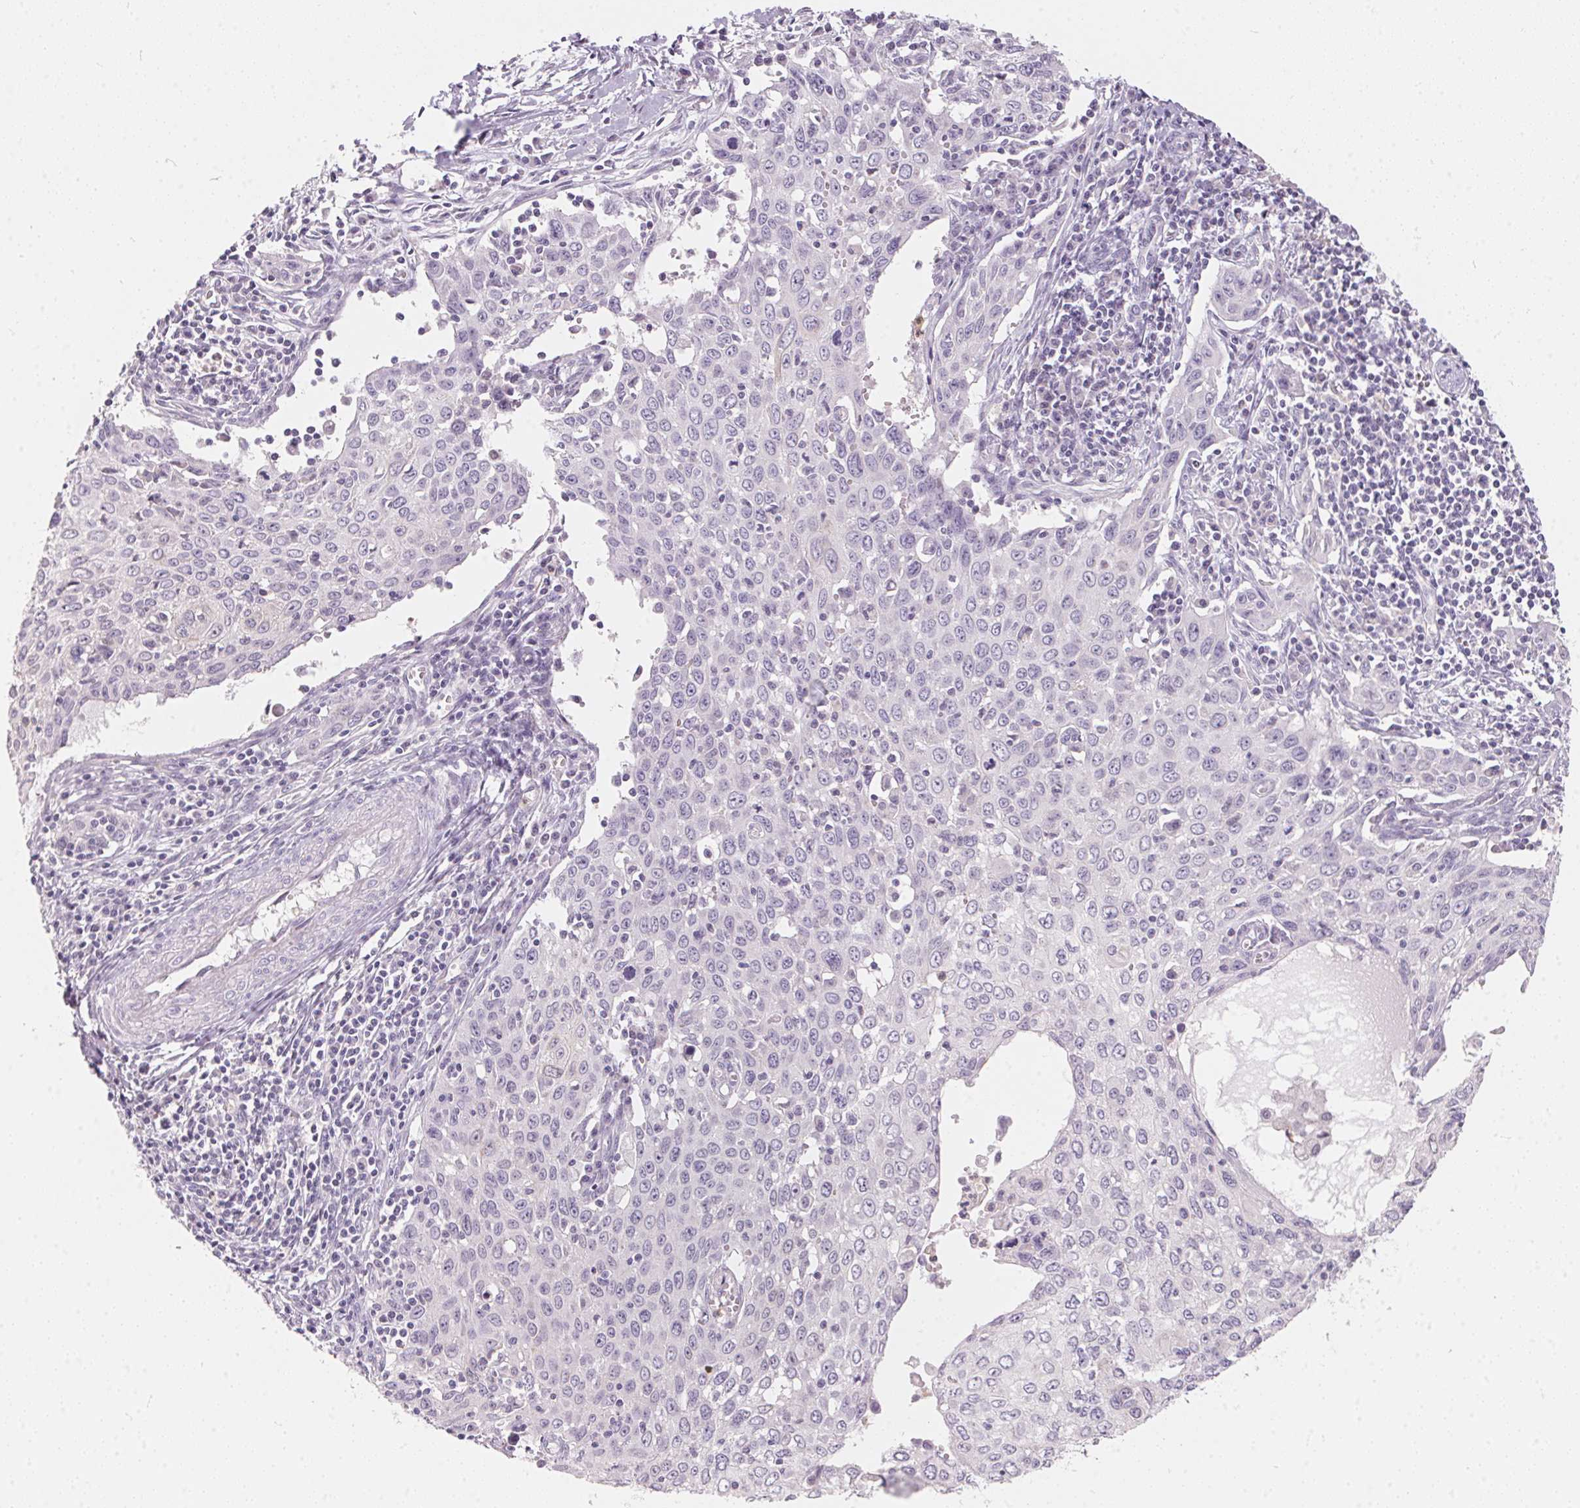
{"staining": {"intensity": "negative", "quantity": "none", "location": "none"}, "tissue": "cervical cancer", "cell_type": "Tumor cells", "image_type": "cancer", "snomed": [{"axis": "morphology", "description": "Squamous cell carcinoma, NOS"}, {"axis": "topography", "description": "Cervix"}], "caption": "DAB (3,3'-diaminobenzidine) immunohistochemical staining of cervical cancer (squamous cell carcinoma) exhibits no significant positivity in tumor cells. (Immunohistochemistry (ihc), brightfield microscopy, high magnification).", "gene": "SERPINB1", "patient": {"sex": "female", "age": 38}}